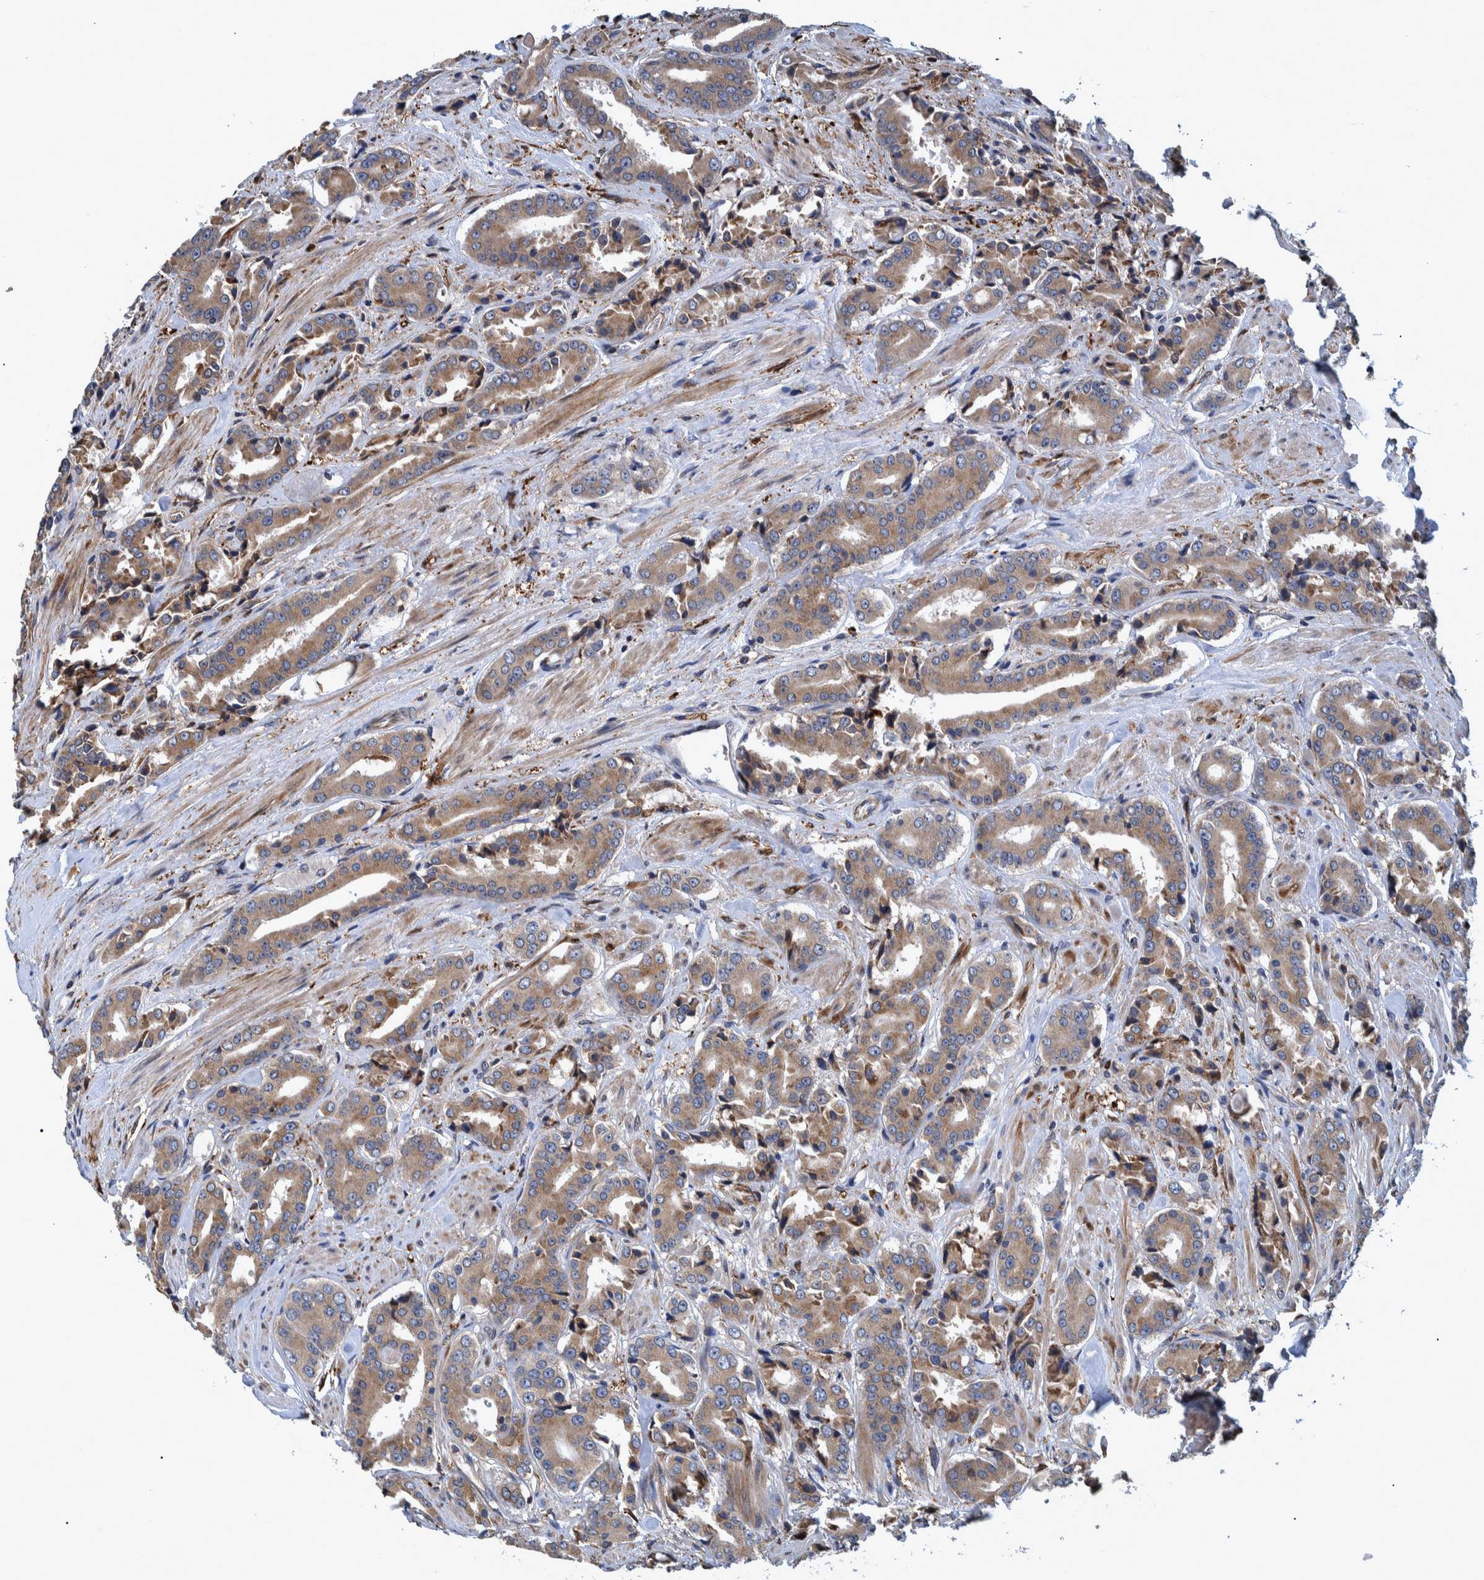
{"staining": {"intensity": "moderate", "quantity": ">75%", "location": "cytoplasmic/membranous"}, "tissue": "prostate cancer", "cell_type": "Tumor cells", "image_type": "cancer", "snomed": [{"axis": "morphology", "description": "Adenocarcinoma, High grade"}, {"axis": "topography", "description": "Prostate"}], "caption": "Human prostate cancer stained with a protein marker exhibits moderate staining in tumor cells.", "gene": "SPAG5", "patient": {"sex": "male", "age": 71}}